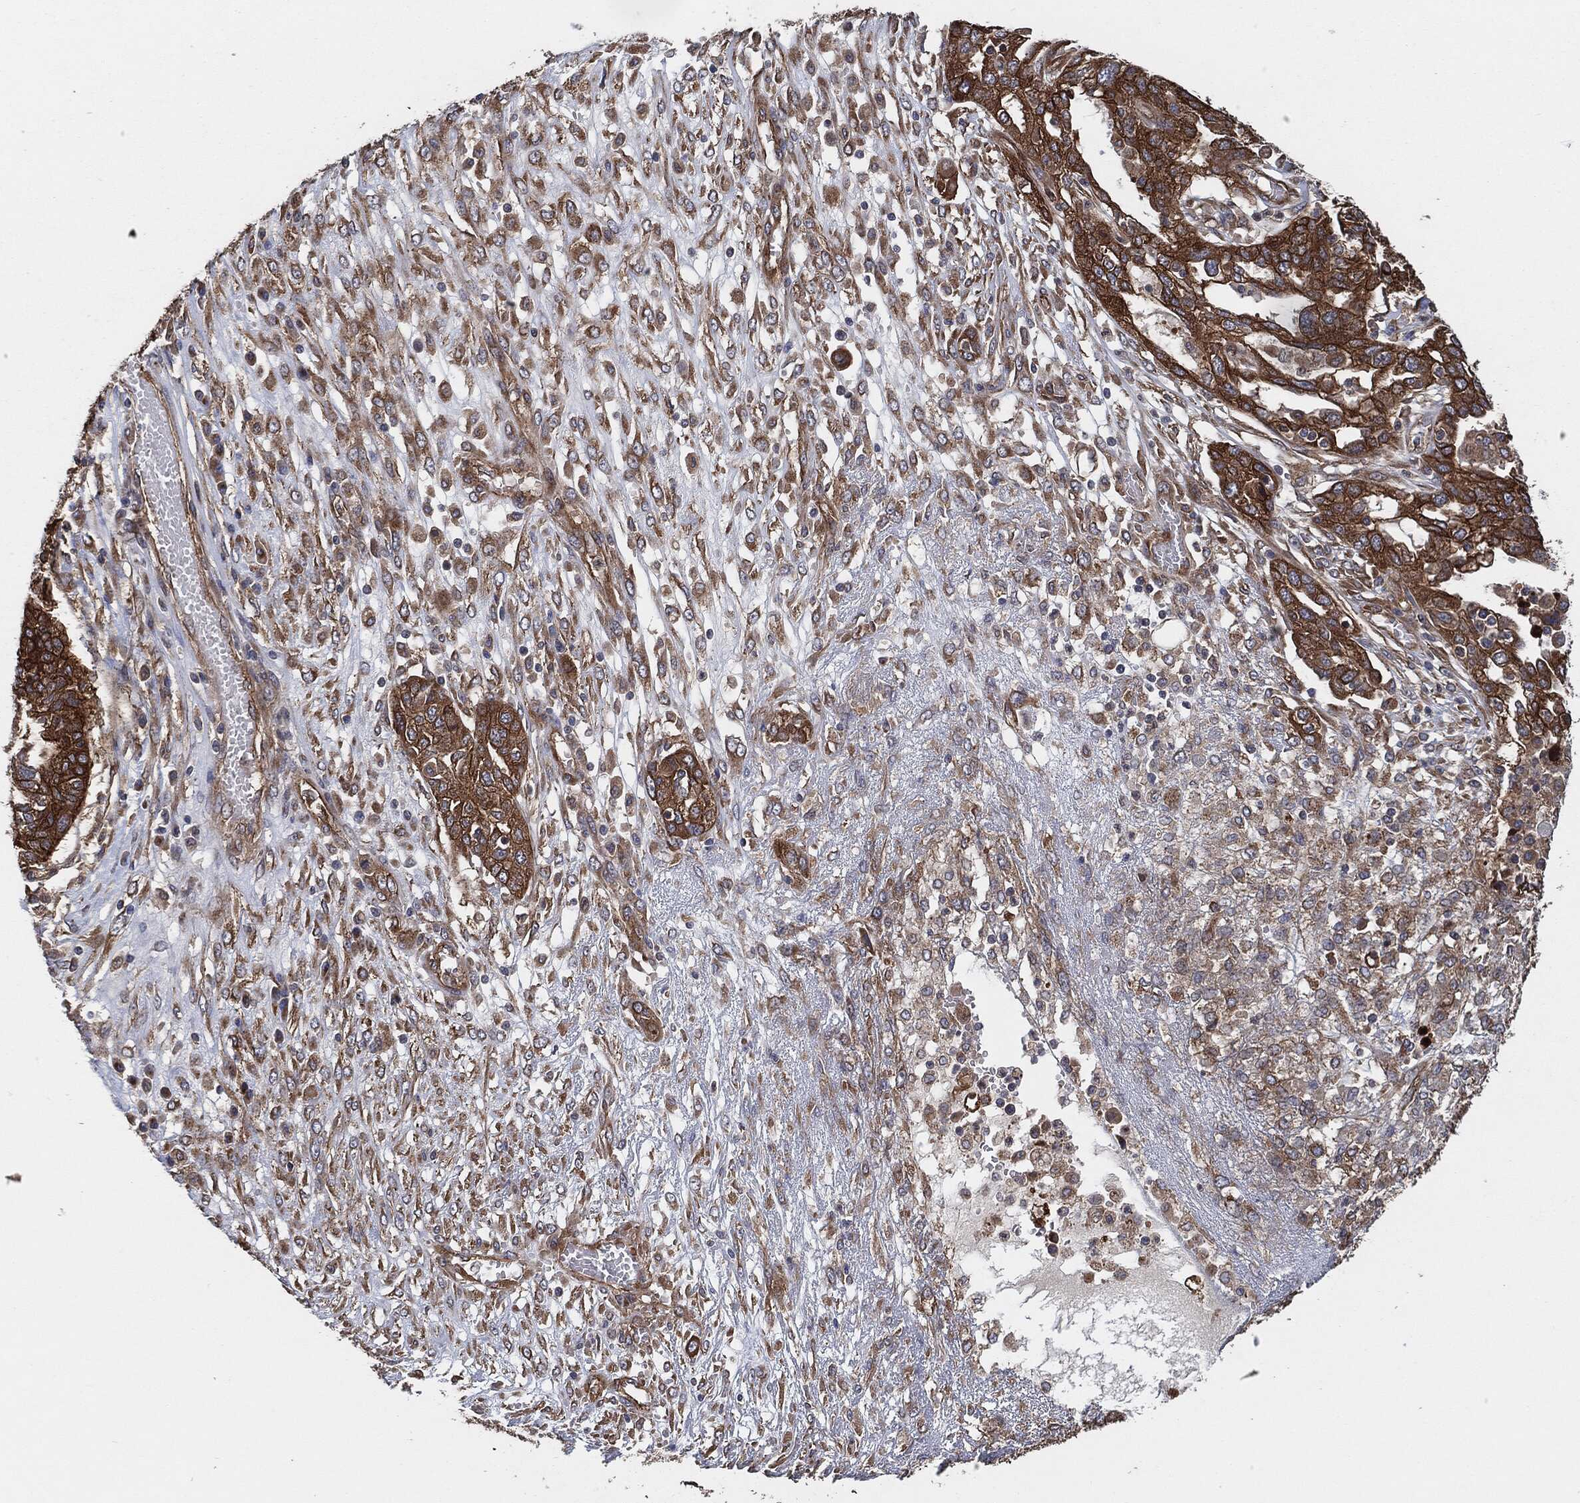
{"staining": {"intensity": "strong", "quantity": ">75%", "location": "cytoplasmic/membranous"}, "tissue": "ovarian cancer", "cell_type": "Tumor cells", "image_type": "cancer", "snomed": [{"axis": "morphology", "description": "Cystadenocarcinoma, serous, NOS"}, {"axis": "topography", "description": "Ovary"}], "caption": "There is high levels of strong cytoplasmic/membranous expression in tumor cells of serous cystadenocarcinoma (ovarian), as demonstrated by immunohistochemical staining (brown color).", "gene": "CTNNA1", "patient": {"sex": "female", "age": 67}}